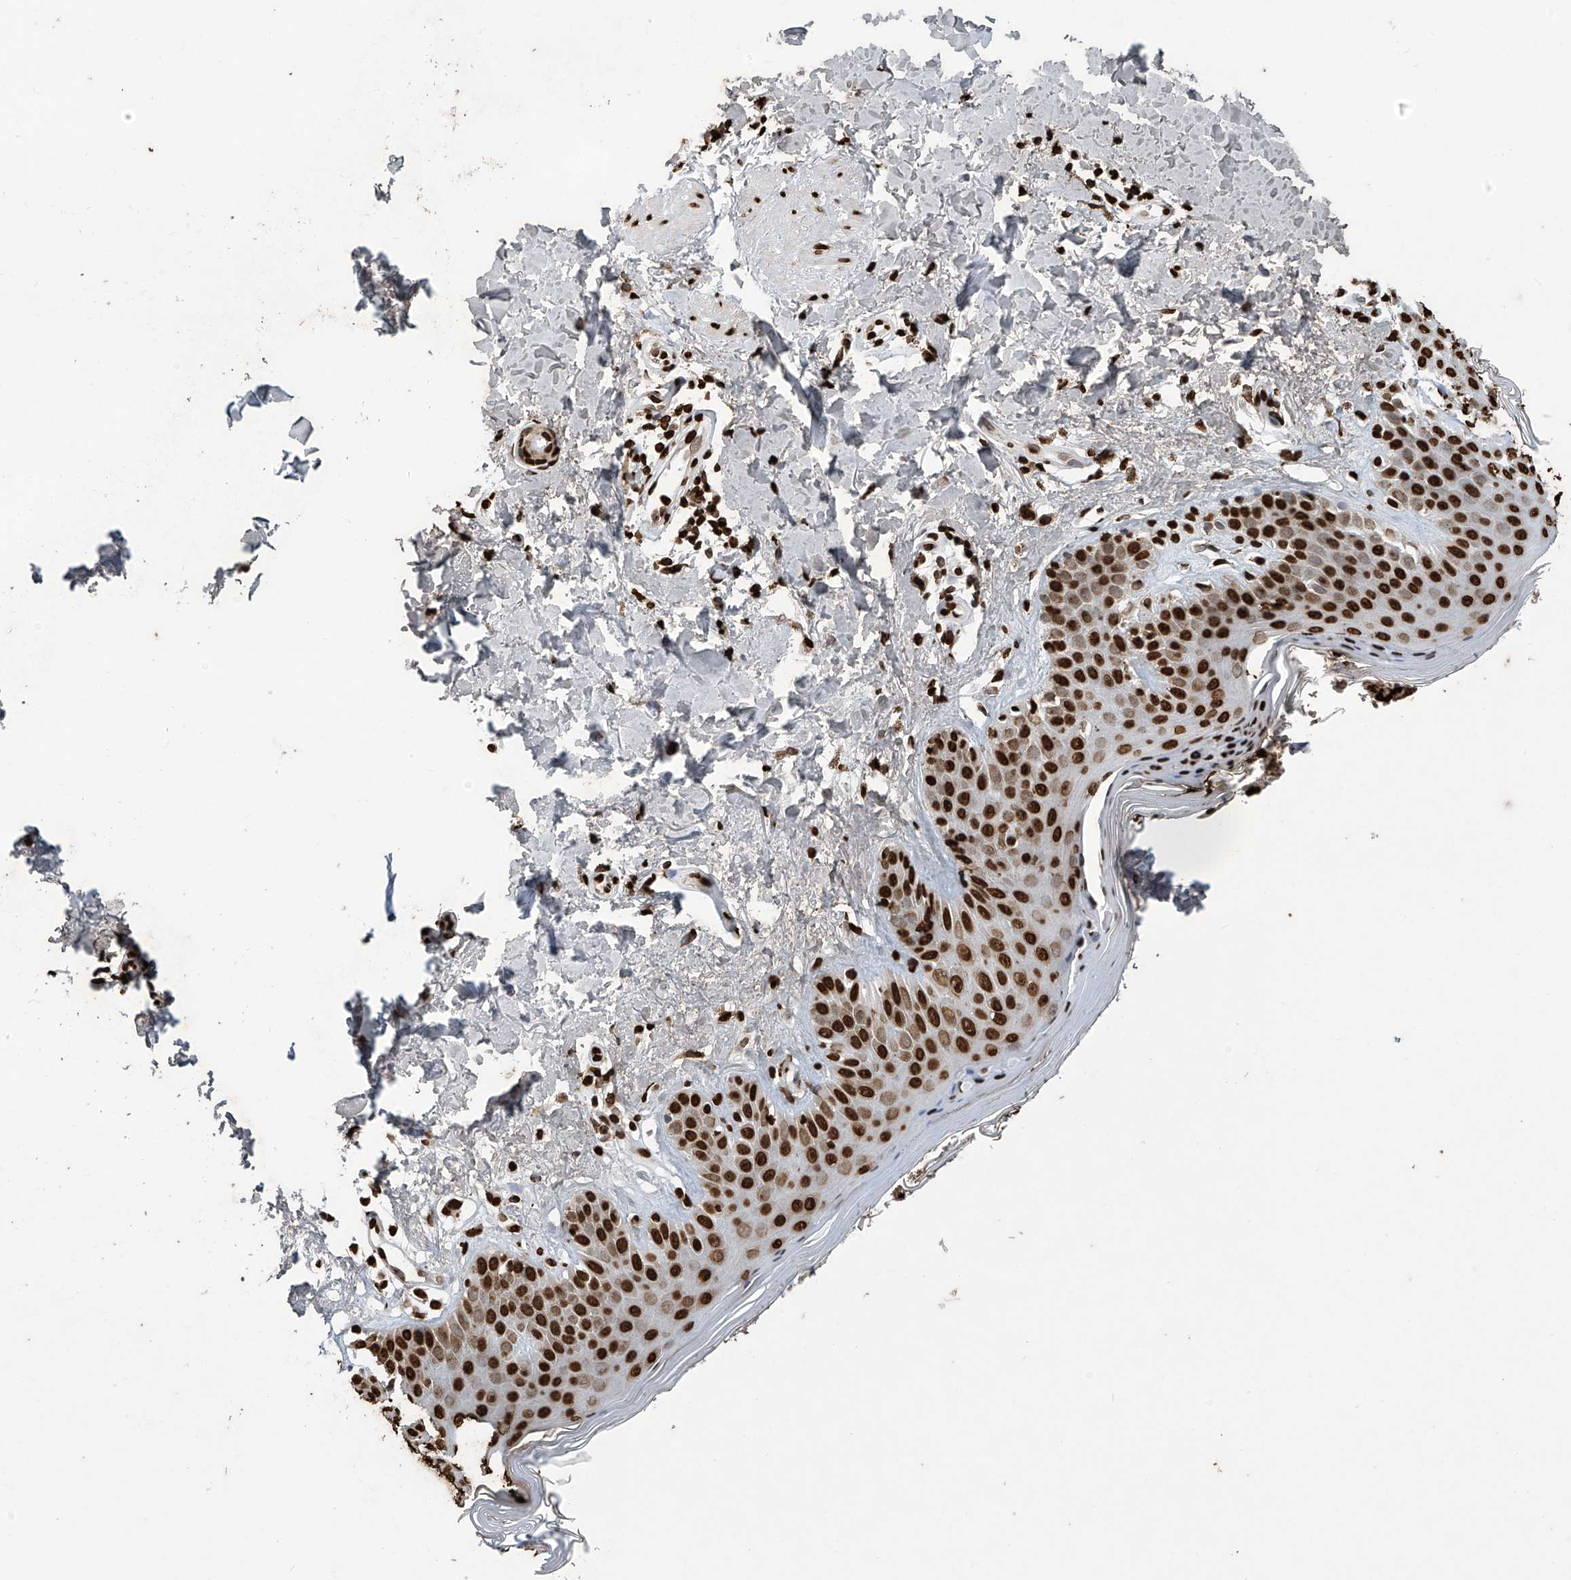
{"staining": {"intensity": "strong", "quantity": ">75%", "location": "nuclear"}, "tissue": "skin", "cell_type": "Fibroblasts", "image_type": "normal", "snomed": [{"axis": "morphology", "description": "Normal tissue, NOS"}, {"axis": "topography", "description": "Skin"}], "caption": "Unremarkable skin exhibits strong nuclear expression in approximately >75% of fibroblasts, visualized by immunohistochemistry.", "gene": "H3", "patient": {"sex": "female", "age": 64}}